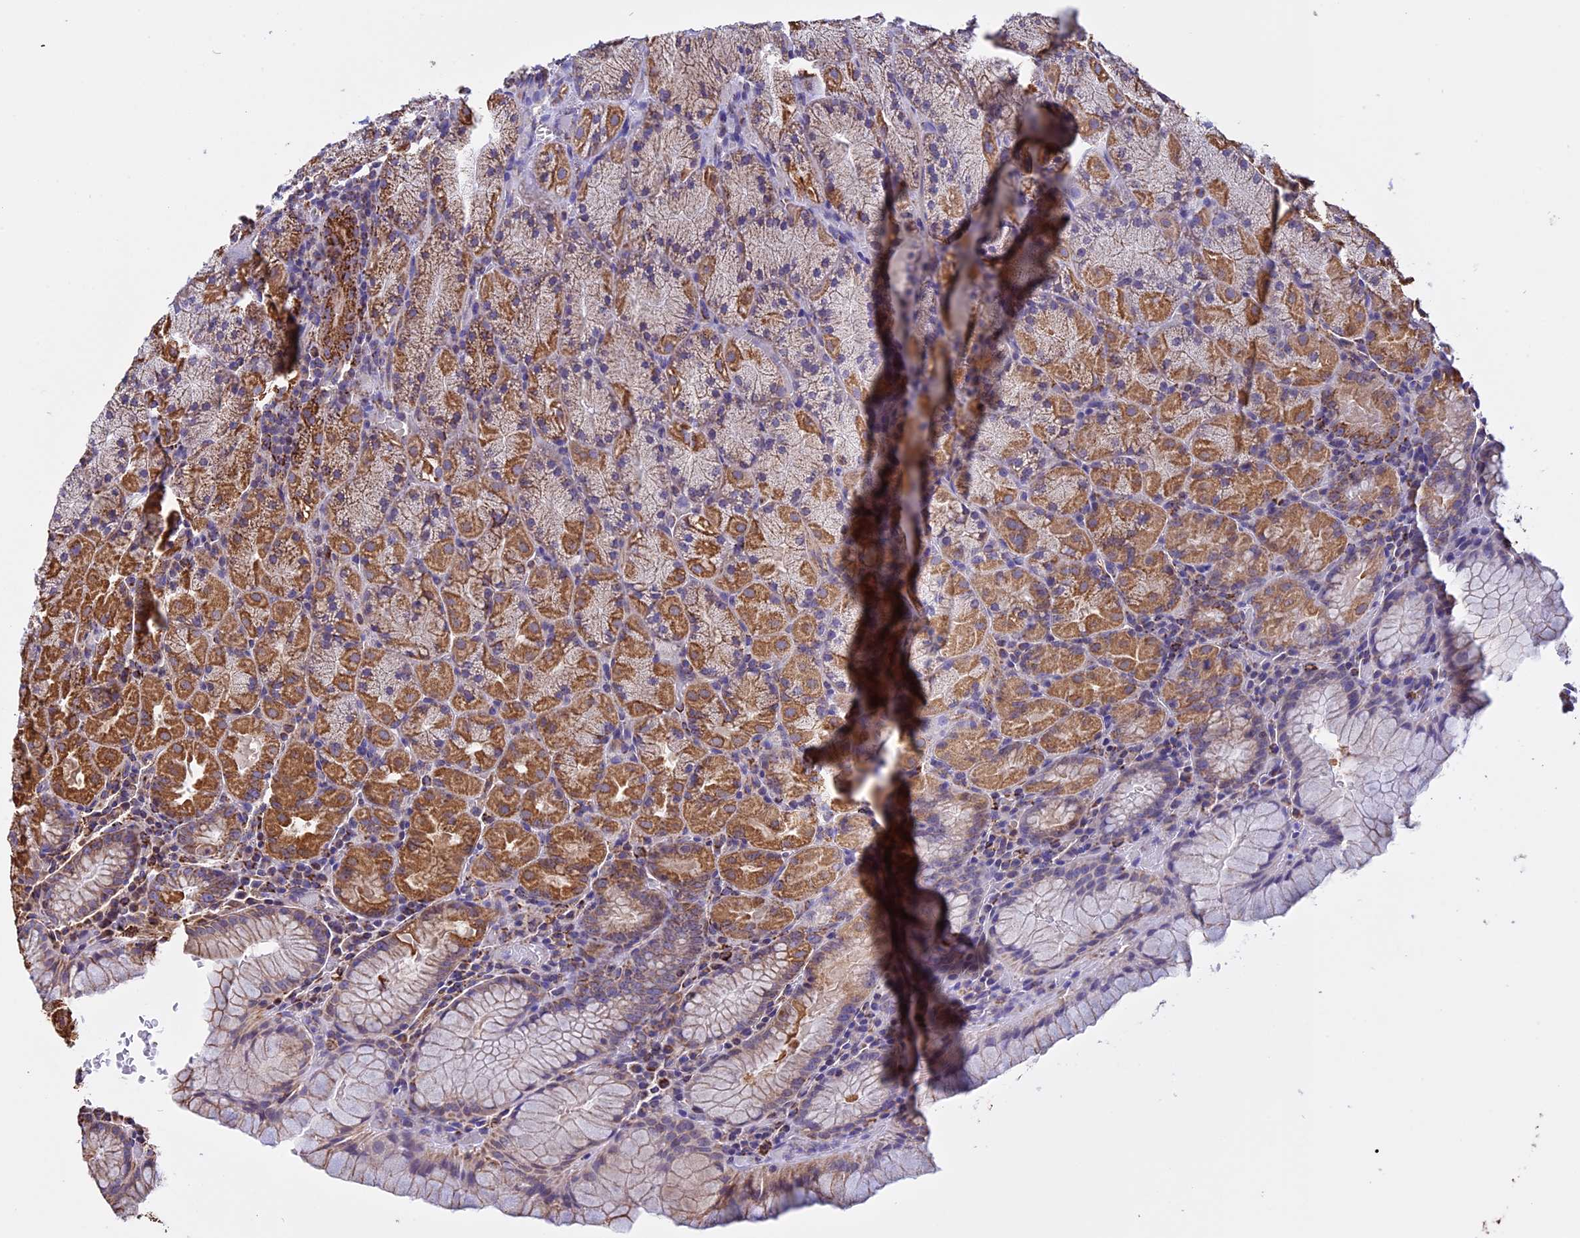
{"staining": {"intensity": "moderate", "quantity": "25%-75%", "location": "cytoplasmic/membranous"}, "tissue": "stomach", "cell_type": "Glandular cells", "image_type": "normal", "snomed": [{"axis": "morphology", "description": "Normal tissue, NOS"}, {"axis": "topography", "description": "Stomach, upper"}, {"axis": "topography", "description": "Stomach, lower"}], "caption": "Protein staining of benign stomach reveals moderate cytoplasmic/membranous staining in approximately 25%-75% of glandular cells.", "gene": "KCNG1", "patient": {"sex": "male", "age": 80}}